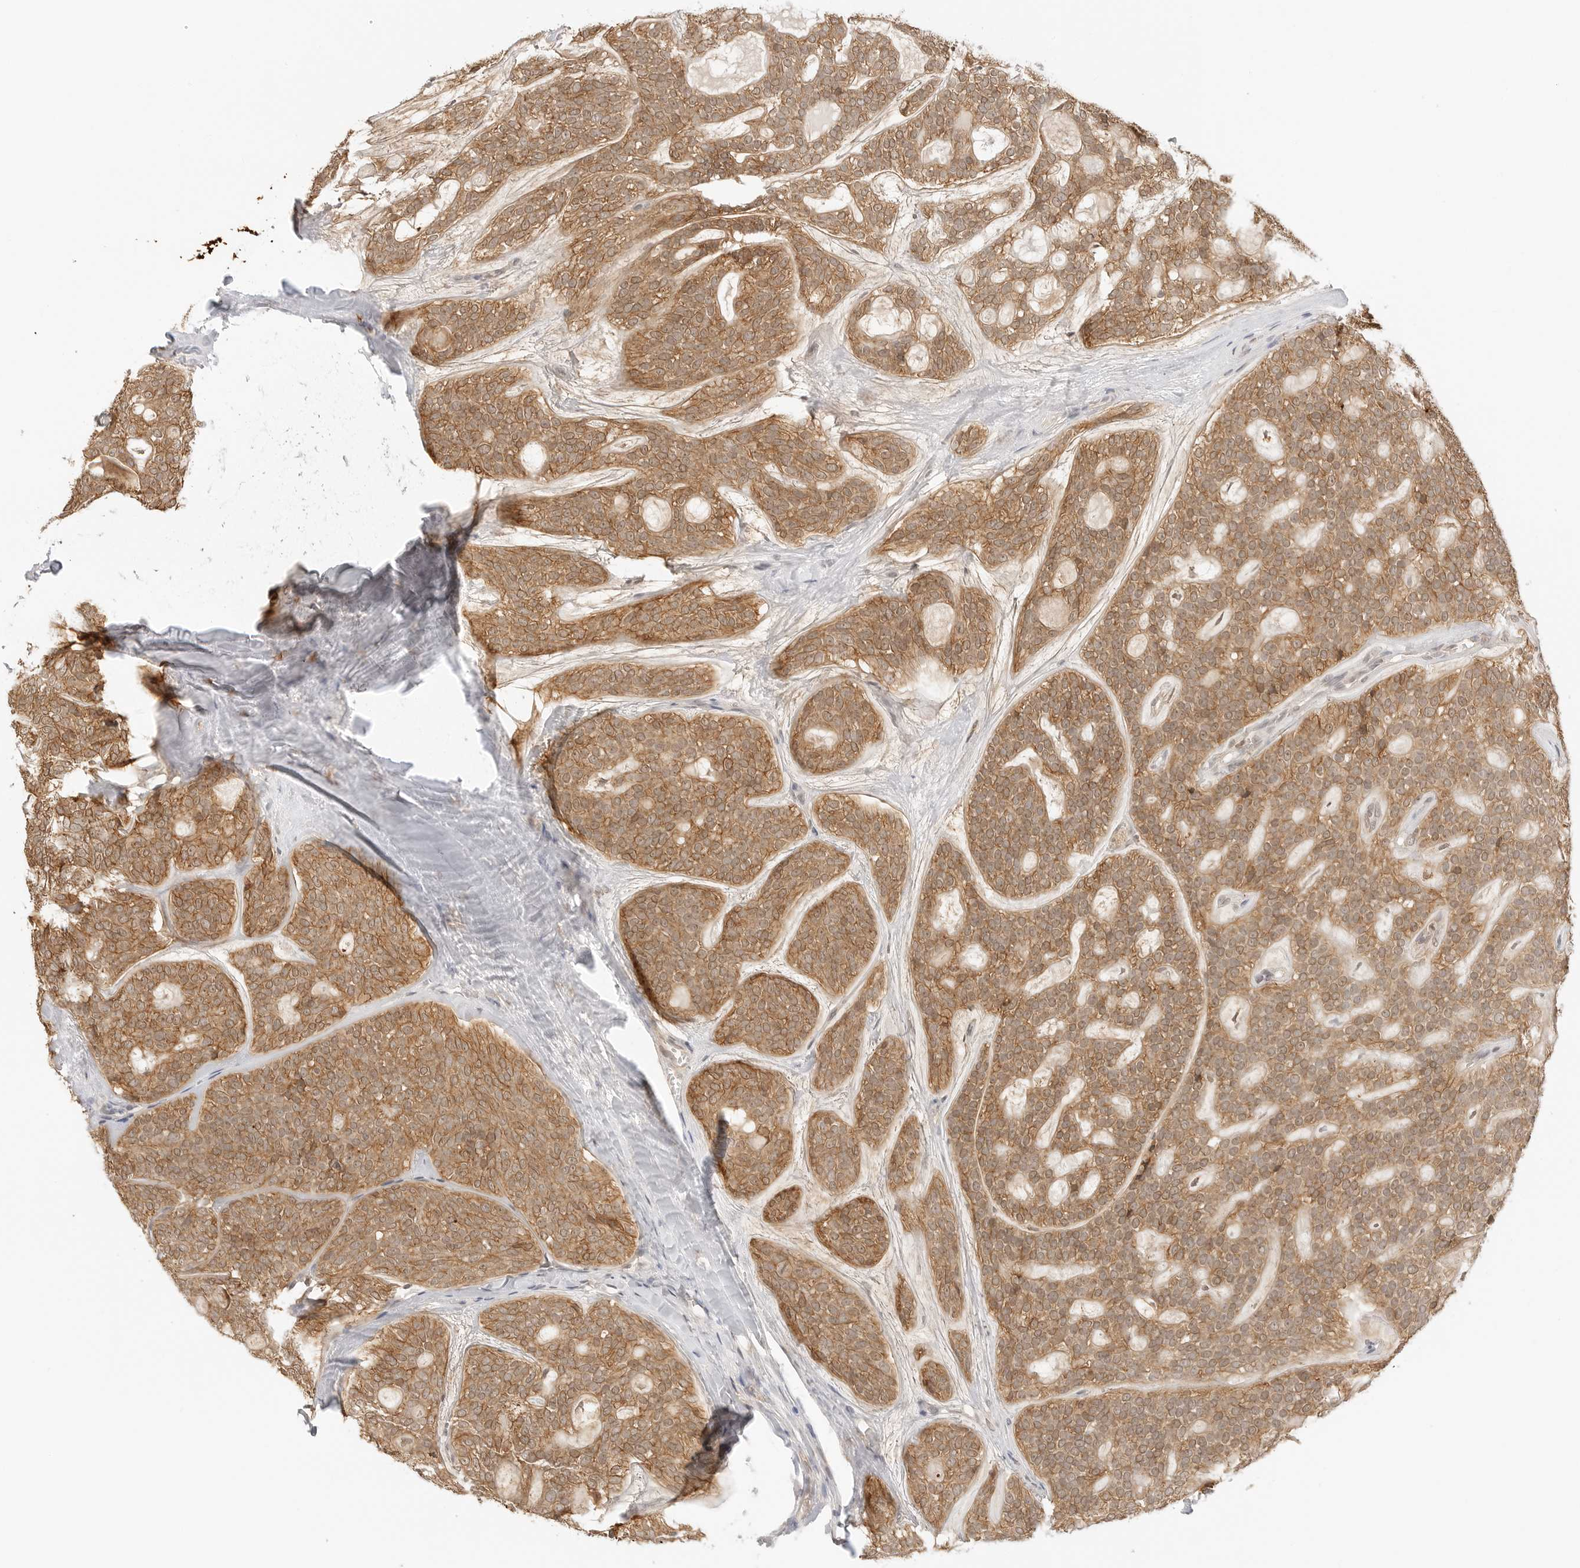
{"staining": {"intensity": "moderate", "quantity": ">75%", "location": "cytoplasmic/membranous"}, "tissue": "head and neck cancer", "cell_type": "Tumor cells", "image_type": "cancer", "snomed": [{"axis": "morphology", "description": "Adenocarcinoma, NOS"}, {"axis": "topography", "description": "Head-Neck"}], "caption": "Protein expression analysis of head and neck adenocarcinoma shows moderate cytoplasmic/membranous staining in about >75% of tumor cells. The protein of interest is stained brown, and the nuclei are stained in blue (DAB (3,3'-diaminobenzidine) IHC with brightfield microscopy, high magnification).", "gene": "EPHA1", "patient": {"sex": "male", "age": 66}}